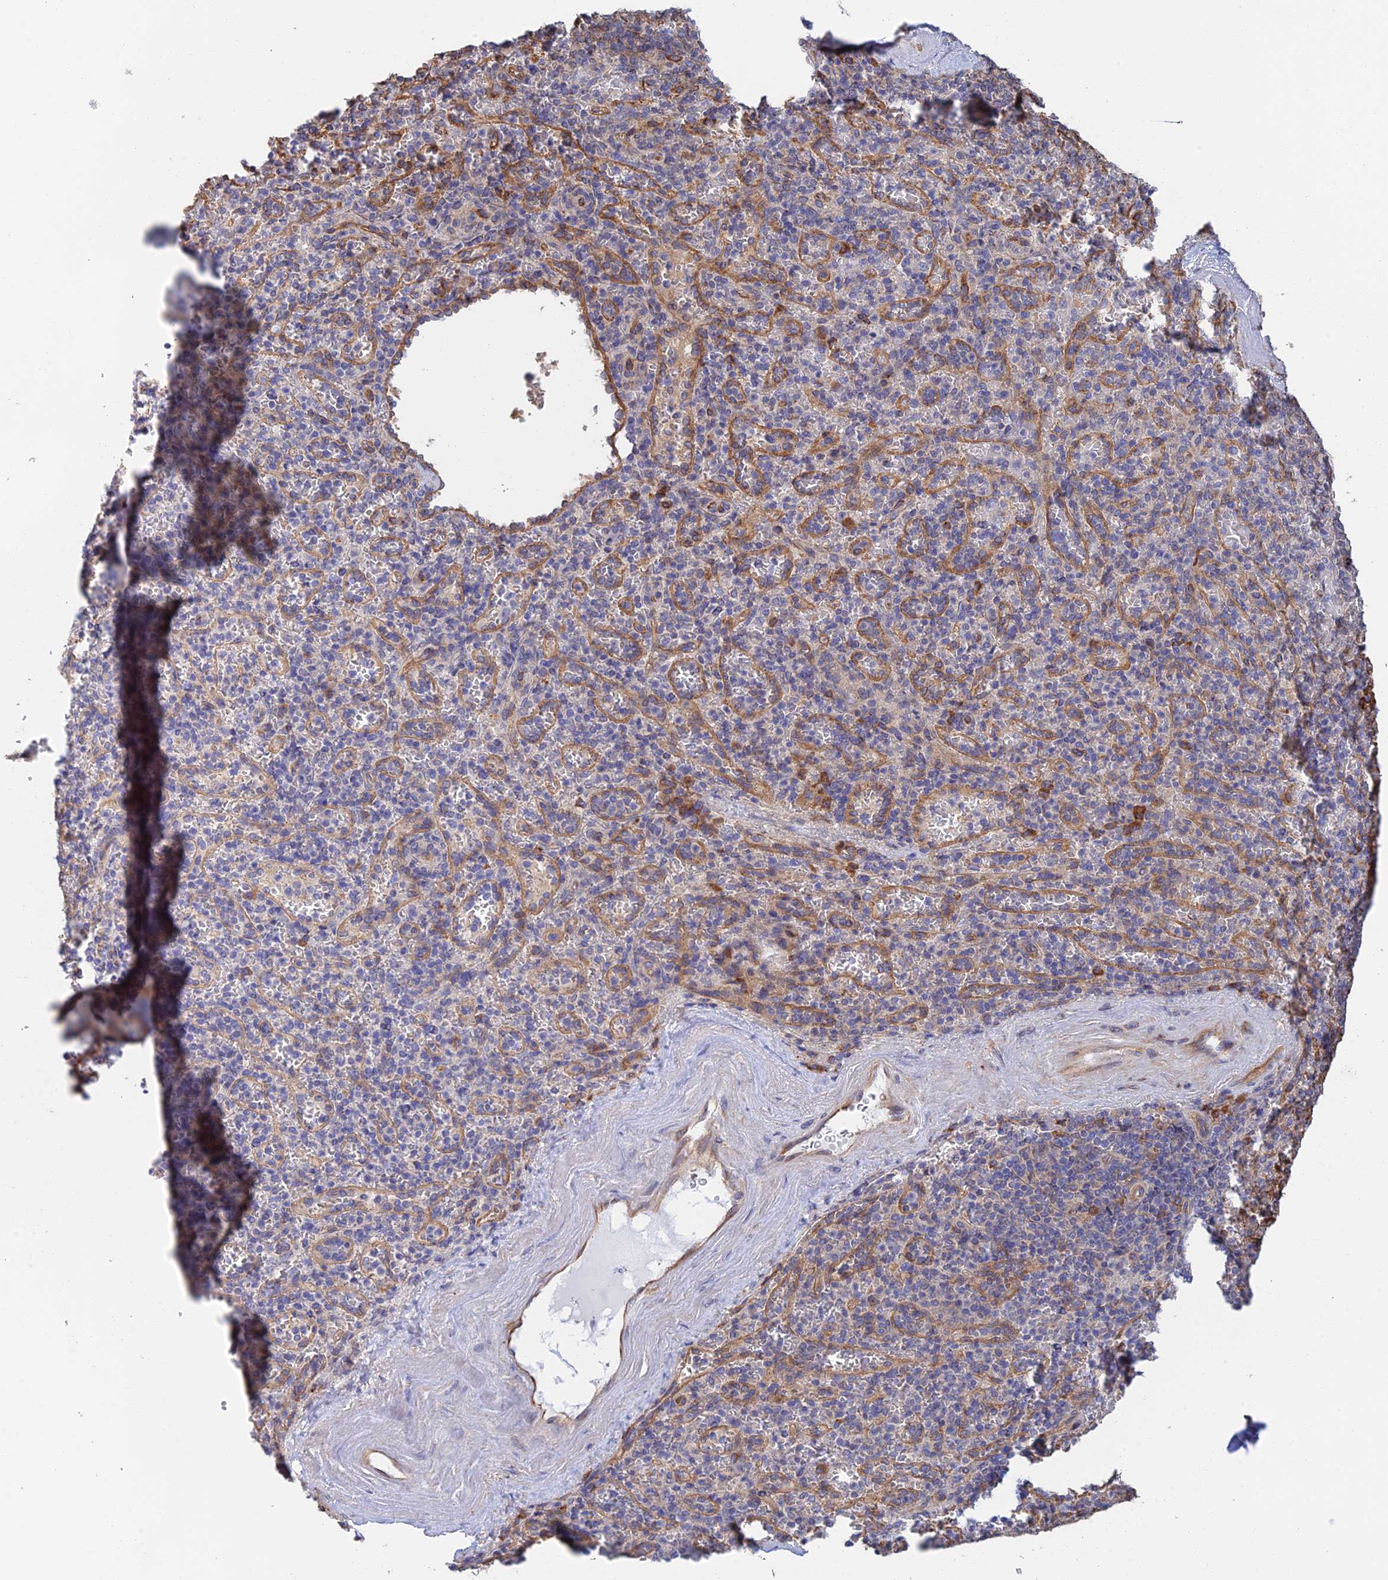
{"staining": {"intensity": "moderate", "quantity": "<25%", "location": "cytoplasmic/membranous"}, "tissue": "spleen", "cell_type": "Cells in red pulp", "image_type": "normal", "snomed": [{"axis": "morphology", "description": "Normal tissue, NOS"}, {"axis": "topography", "description": "Spleen"}], "caption": "Protein staining shows moderate cytoplasmic/membranous expression in about <25% of cells in red pulp in benign spleen.", "gene": "WBP11", "patient": {"sex": "male", "age": 82}}